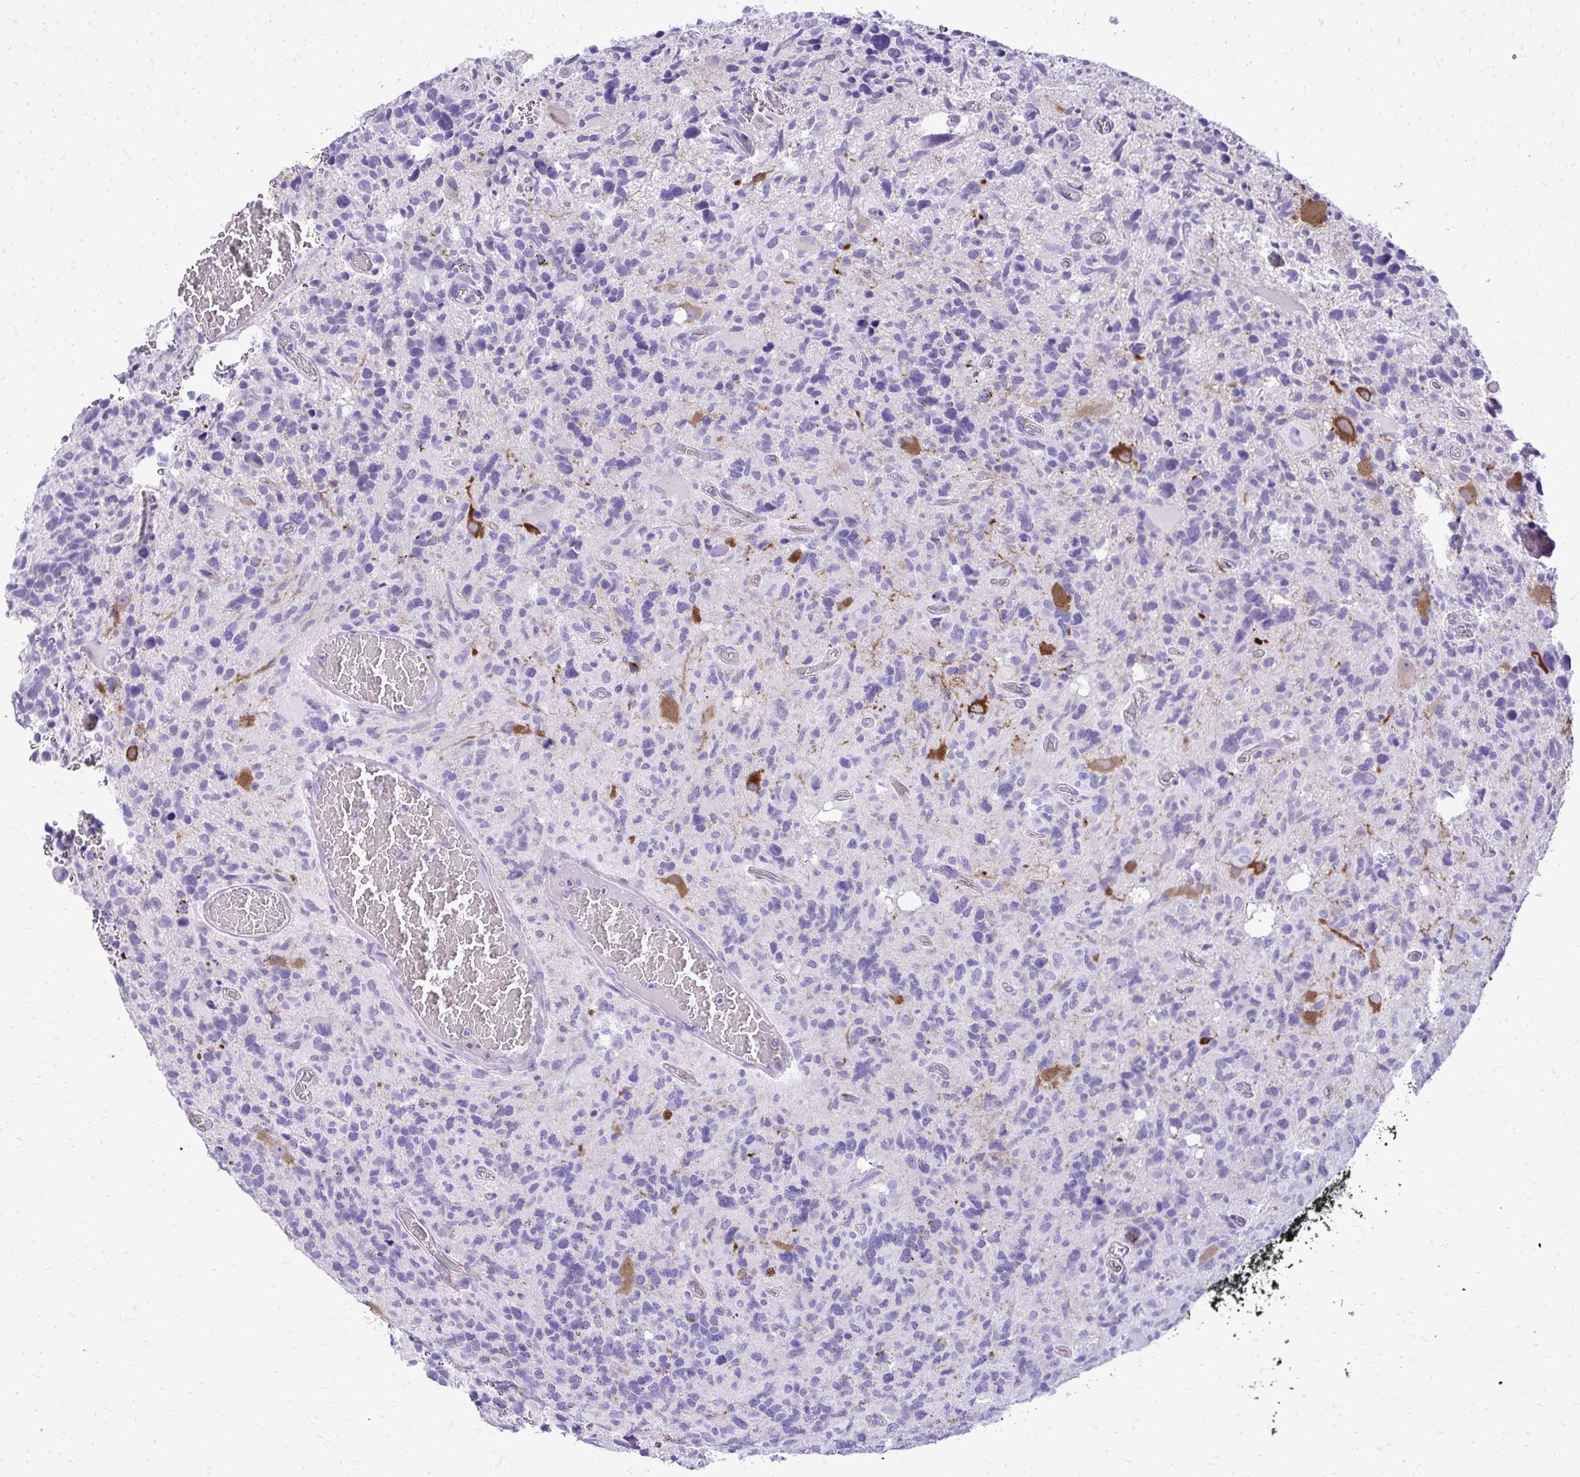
{"staining": {"intensity": "moderate", "quantity": "<25%", "location": "cytoplasmic/membranous"}, "tissue": "glioma", "cell_type": "Tumor cells", "image_type": "cancer", "snomed": [{"axis": "morphology", "description": "Glioma, malignant, High grade"}, {"axis": "topography", "description": "Brain"}], "caption": "A brown stain shows moderate cytoplasmic/membranous positivity of a protein in human high-grade glioma (malignant) tumor cells.", "gene": "PELI3", "patient": {"sex": "male", "age": 49}}